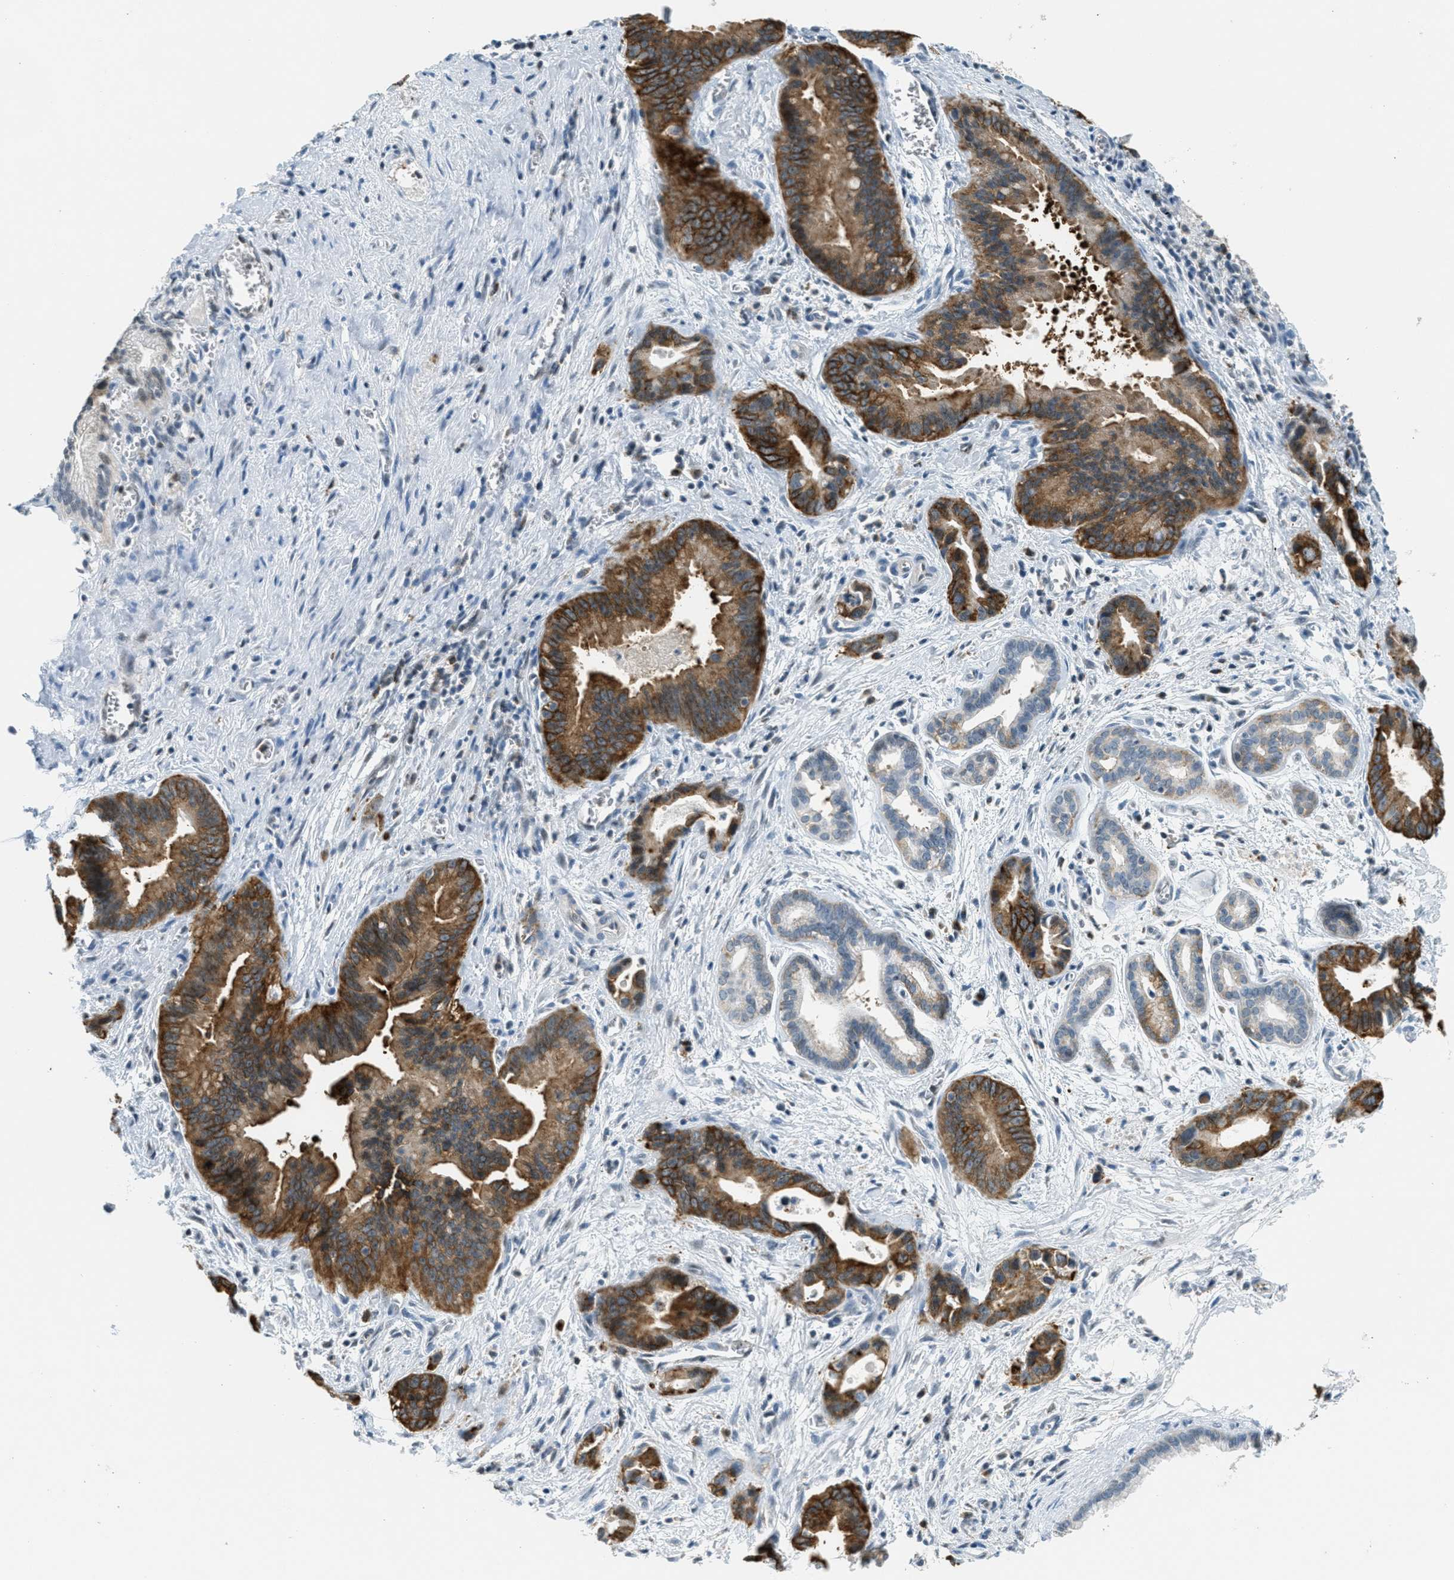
{"staining": {"intensity": "moderate", "quantity": ">75%", "location": "cytoplasmic/membranous"}, "tissue": "liver cancer", "cell_type": "Tumor cells", "image_type": "cancer", "snomed": [{"axis": "morphology", "description": "Cholangiocarcinoma"}, {"axis": "topography", "description": "Liver"}], "caption": "An immunohistochemistry histopathology image of tumor tissue is shown. Protein staining in brown shows moderate cytoplasmic/membranous positivity in liver cholangiocarcinoma within tumor cells. (Brightfield microscopy of DAB IHC at high magnification).", "gene": "FYN", "patient": {"sex": "female", "age": 55}}